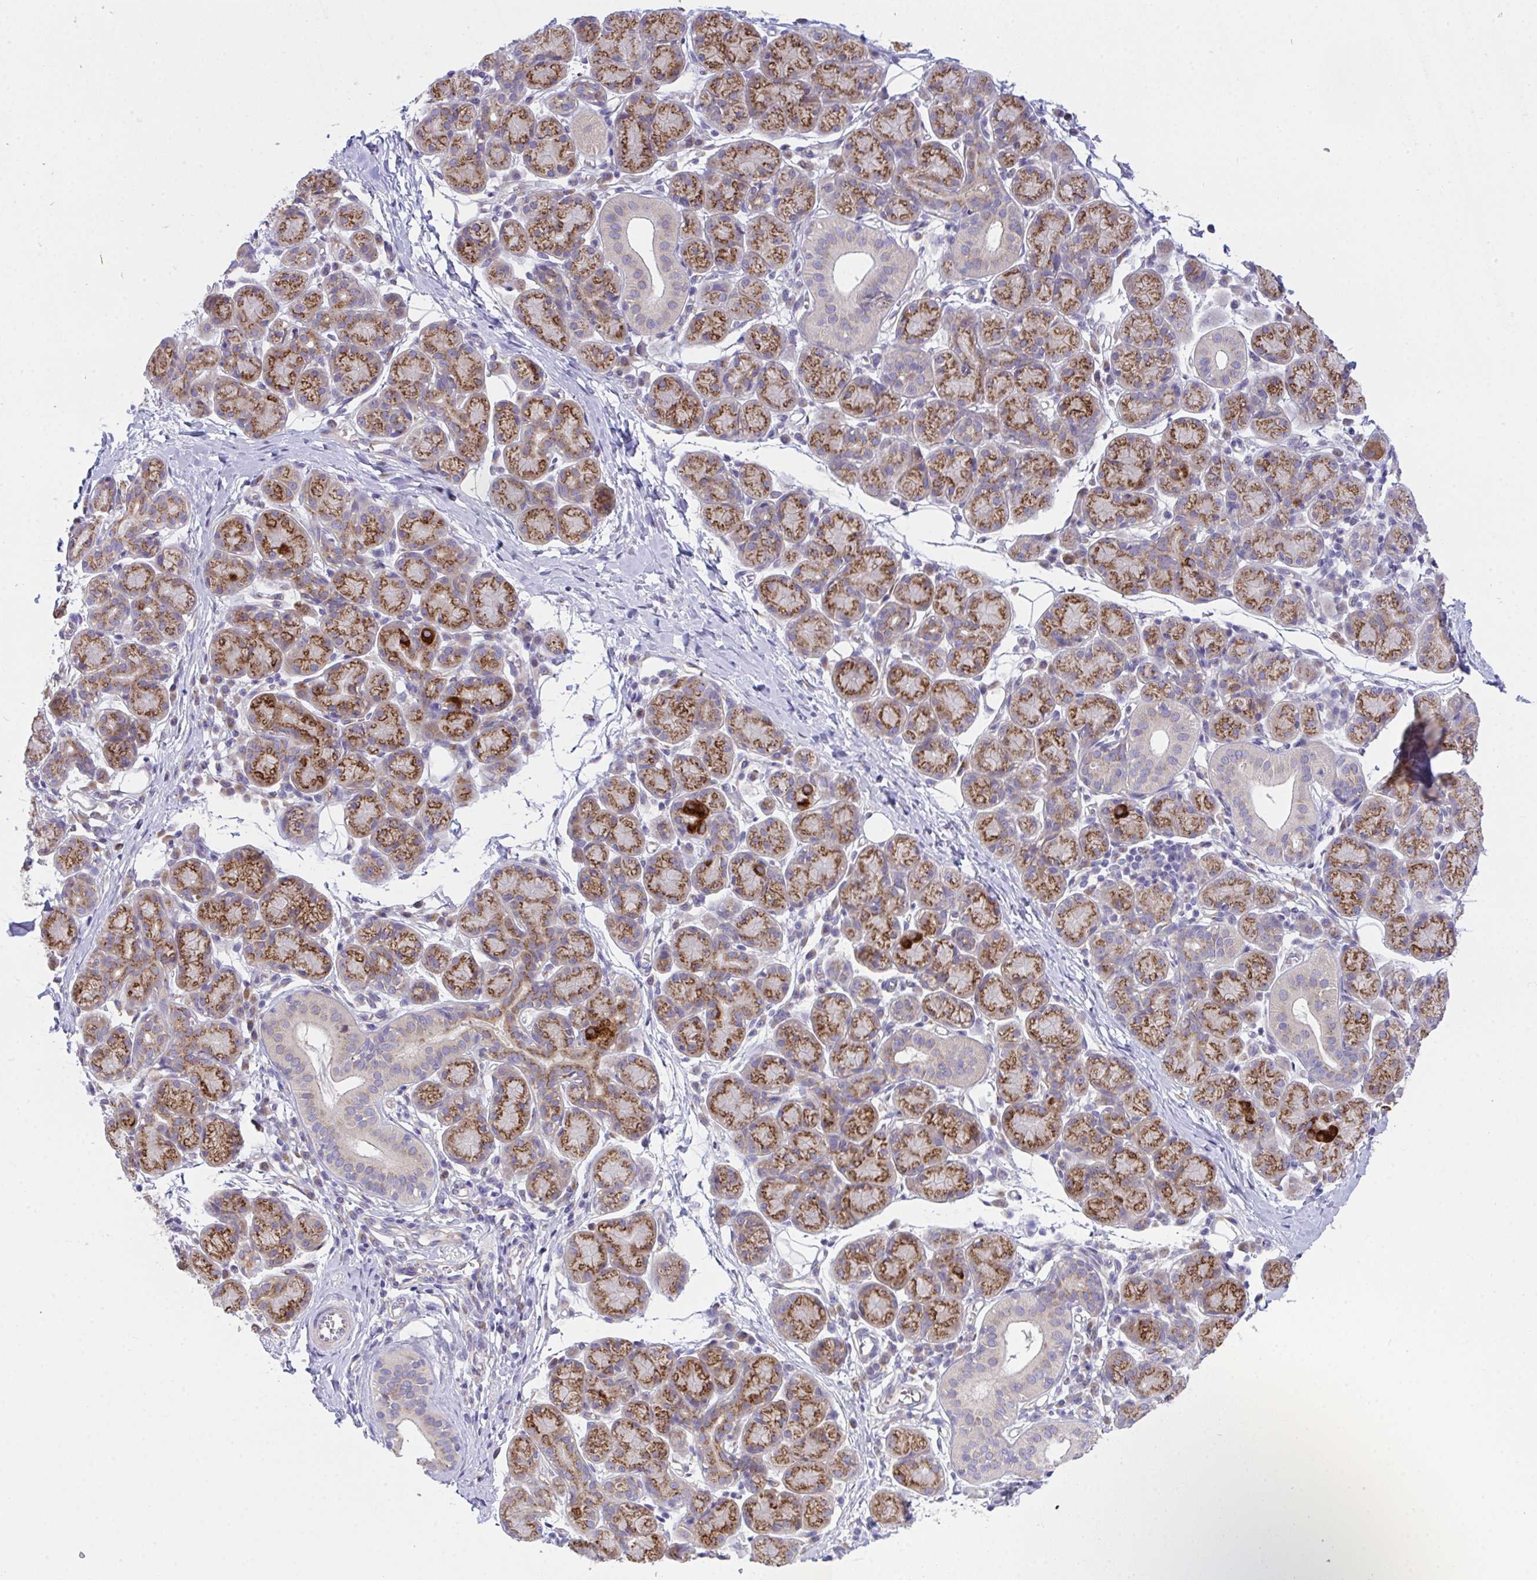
{"staining": {"intensity": "moderate", "quantity": "25%-75%", "location": "cytoplasmic/membranous"}, "tissue": "salivary gland", "cell_type": "Glandular cells", "image_type": "normal", "snomed": [{"axis": "morphology", "description": "Normal tissue, NOS"}, {"axis": "morphology", "description": "Inflammation, NOS"}, {"axis": "topography", "description": "Lymph node"}, {"axis": "topography", "description": "Salivary gland"}], "caption": "Immunohistochemical staining of normal salivary gland displays 25%-75% levels of moderate cytoplasmic/membranous protein positivity in about 25%-75% of glandular cells. (DAB (3,3'-diaminobenzidine) IHC with brightfield microscopy, high magnification).", "gene": "MIA3", "patient": {"sex": "male", "age": 3}}